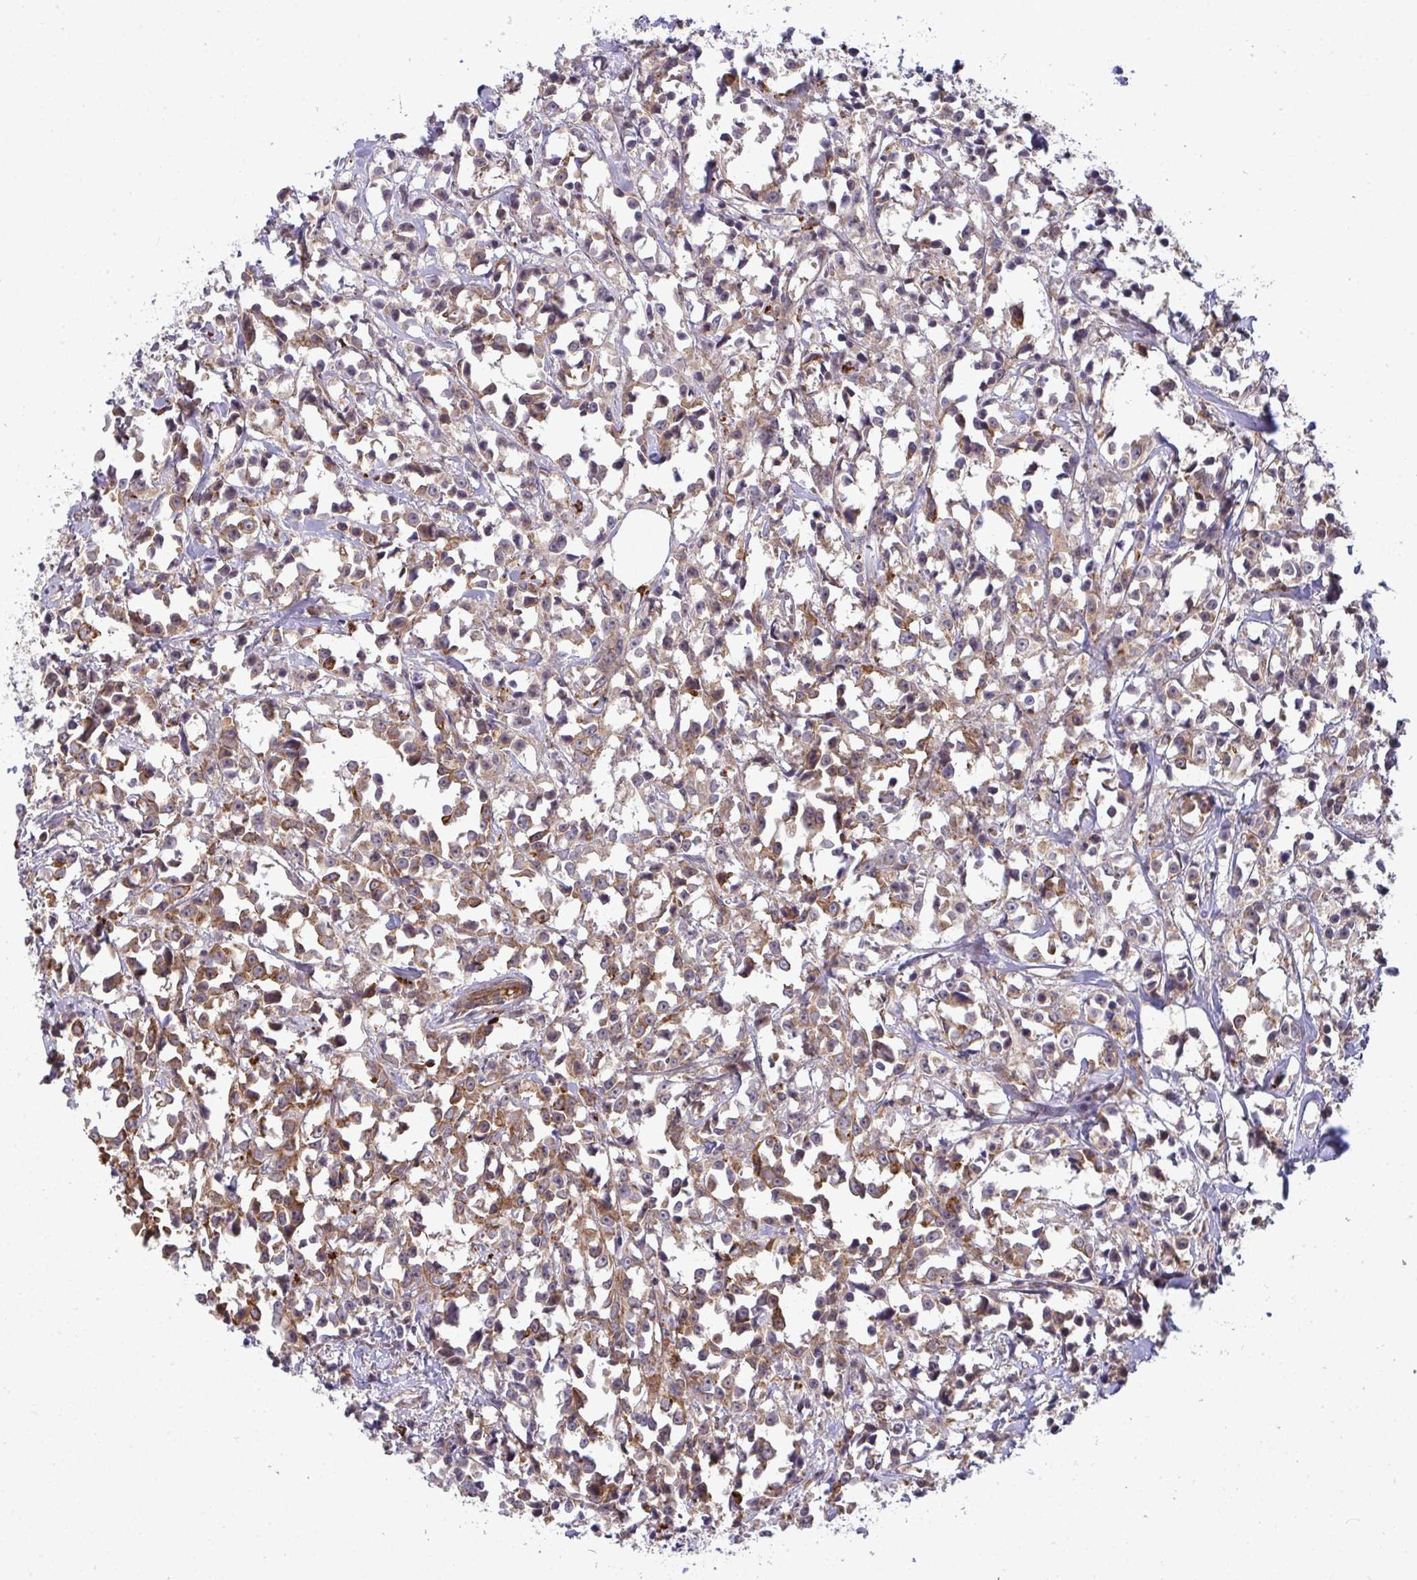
{"staining": {"intensity": "moderate", "quantity": ">75%", "location": "cytoplasmic/membranous"}, "tissue": "breast cancer", "cell_type": "Tumor cells", "image_type": "cancer", "snomed": [{"axis": "morphology", "description": "Duct carcinoma"}, {"axis": "topography", "description": "Breast"}], "caption": "Protein staining of breast cancer (intraductal carcinoma) tissue shows moderate cytoplasmic/membranous positivity in approximately >75% of tumor cells.", "gene": "TRIM44", "patient": {"sex": "female", "age": 80}}